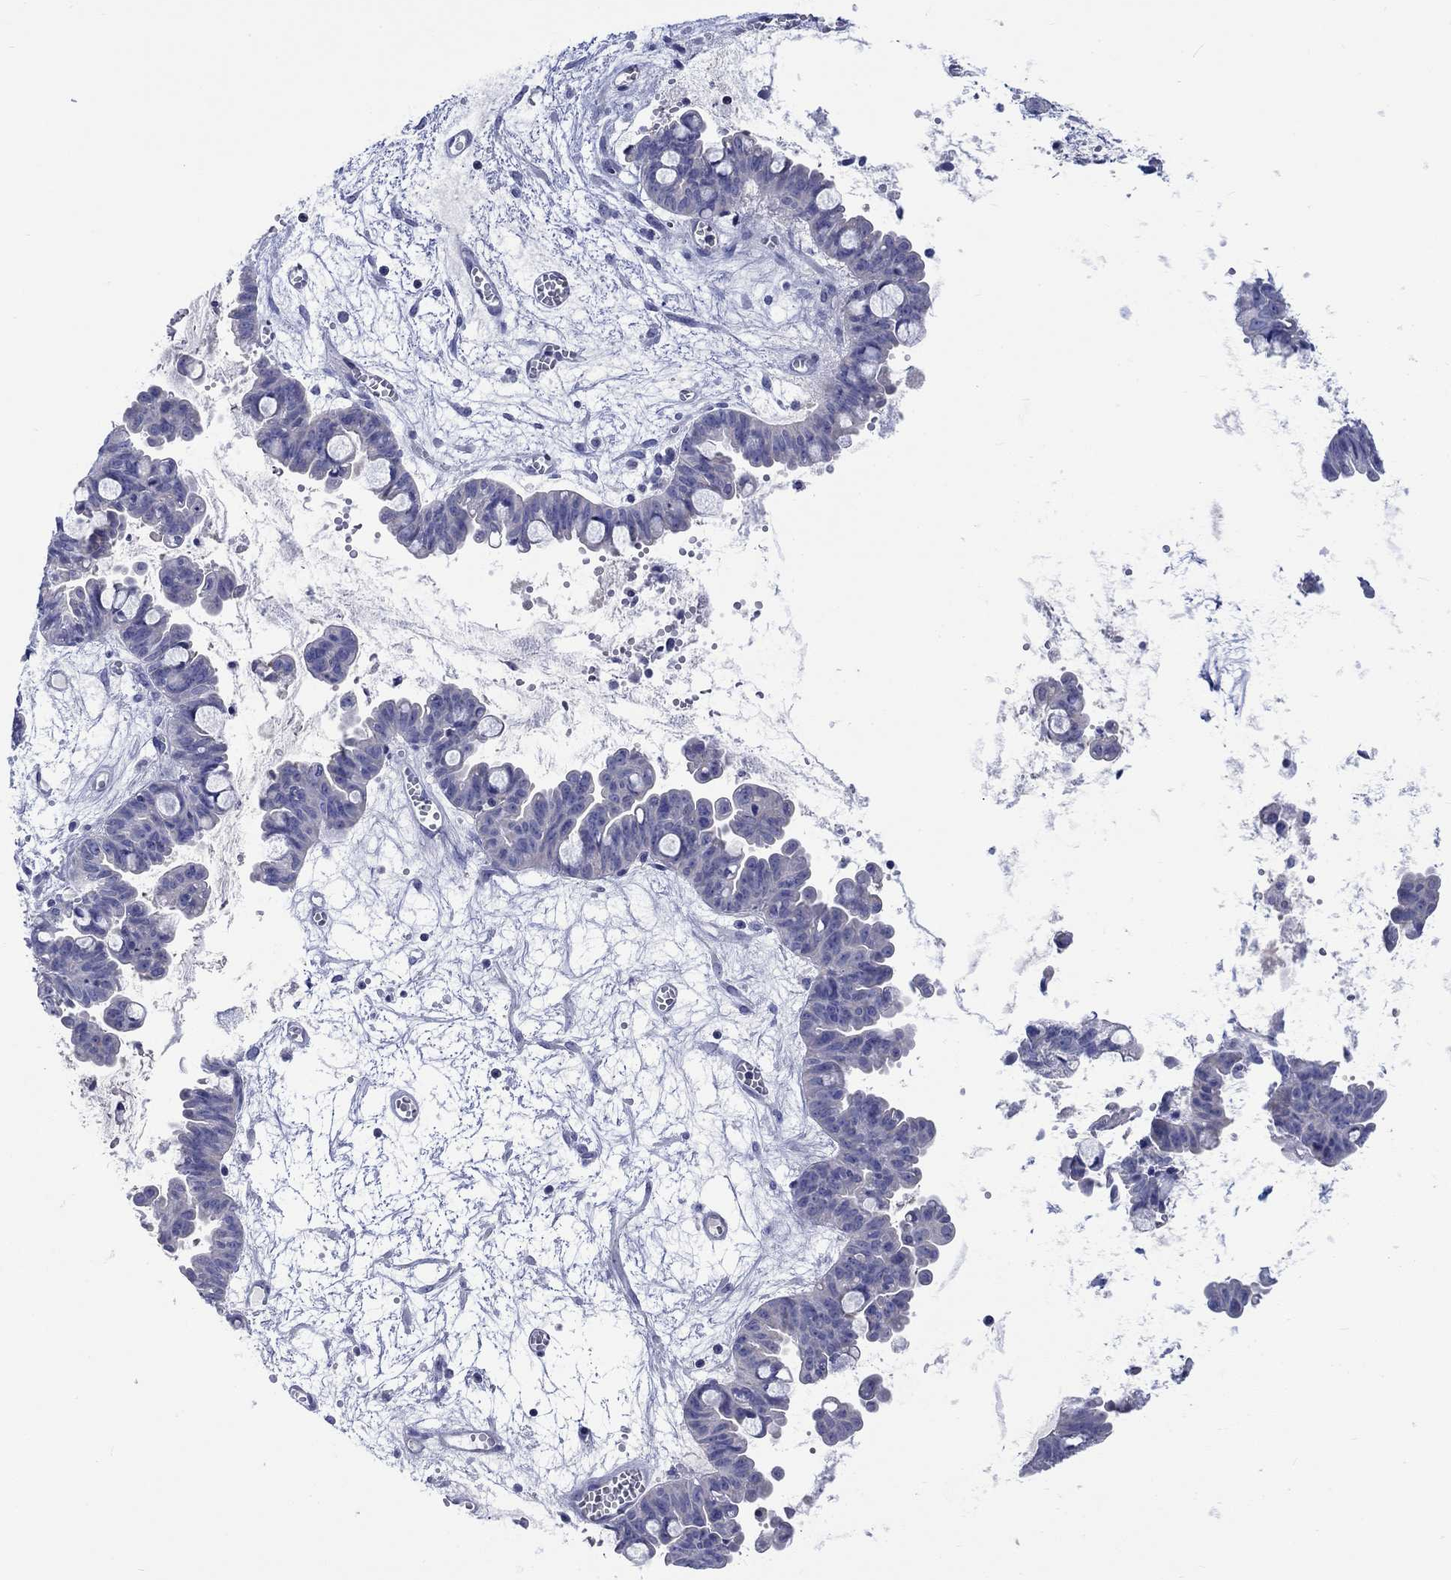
{"staining": {"intensity": "negative", "quantity": "none", "location": "none"}, "tissue": "ovarian cancer", "cell_type": "Tumor cells", "image_type": "cancer", "snomed": [{"axis": "morphology", "description": "Cystadenocarcinoma, mucinous, NOS"}, {"axis": "topography", "description": "Ovary"}], "caption": "Human ovarian cancer stained for a protein using immunohistochemistry reveals no positivity in tumor cells.", "gene": "TOMM20L", "patient": {"sex": "female", "age": 63}}